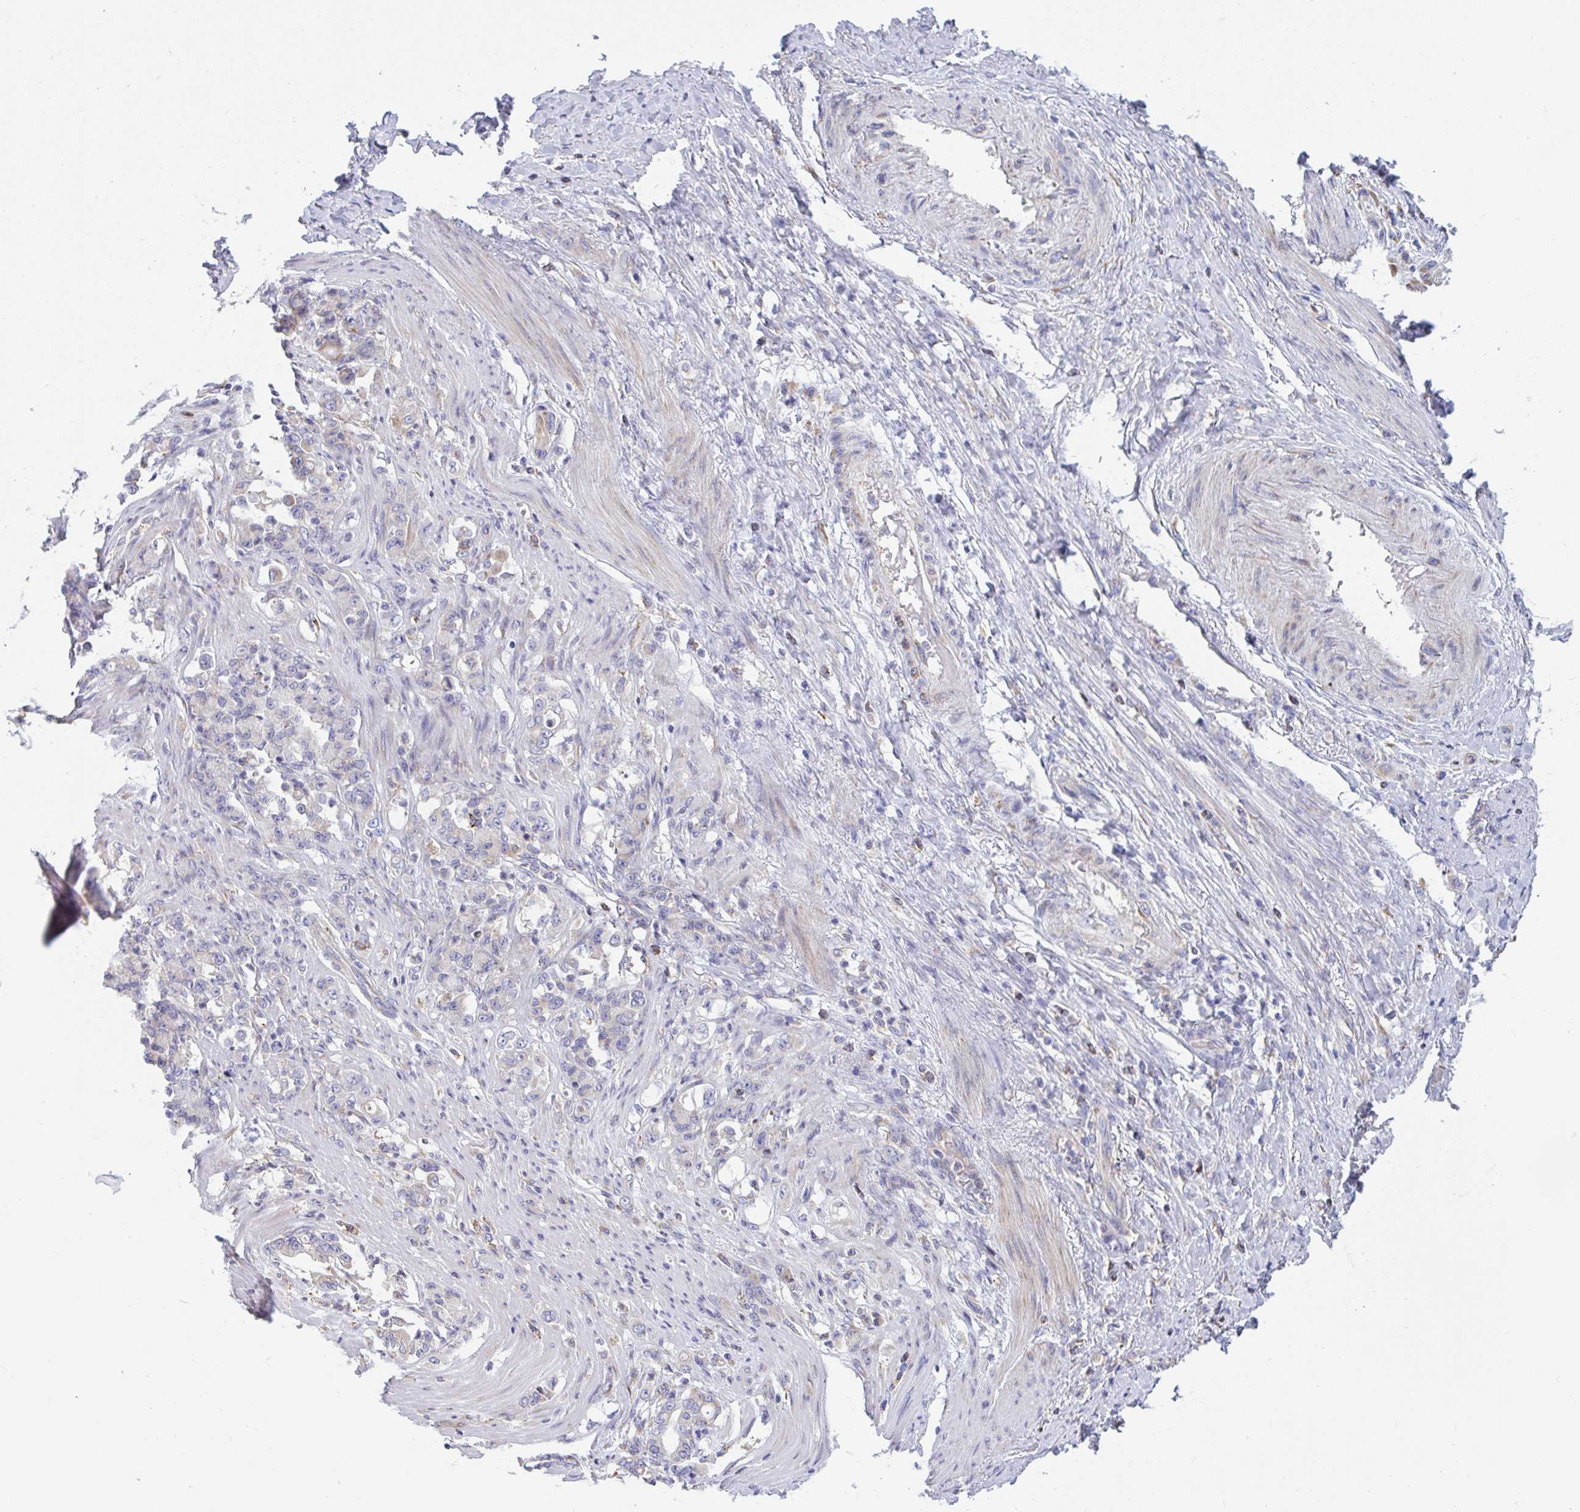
{"staining": {"intensity": "negative", "quantity": "none", "location": "none"}, "tissue": "stomach cancer", "cell_type": "Tumor cells", "image_type": "cancer", "snomed": [{"axis": "morphology", "description": "Normal tissue, NOS"}, {"axis": "morphology", "description": "Adenocarcinoma, NOS"}, {"axis": "topography", "description": "Stomach"}], "caption": "DAB (3,3'-diaminobenzidine) immunohistochemical staining of stomach adenocarcinoma shows no significant positivity in tumor cells. (DAB IHC, high magnification).", "gene": "MYMK", "patient": {"sex": "female", "age": 79}}